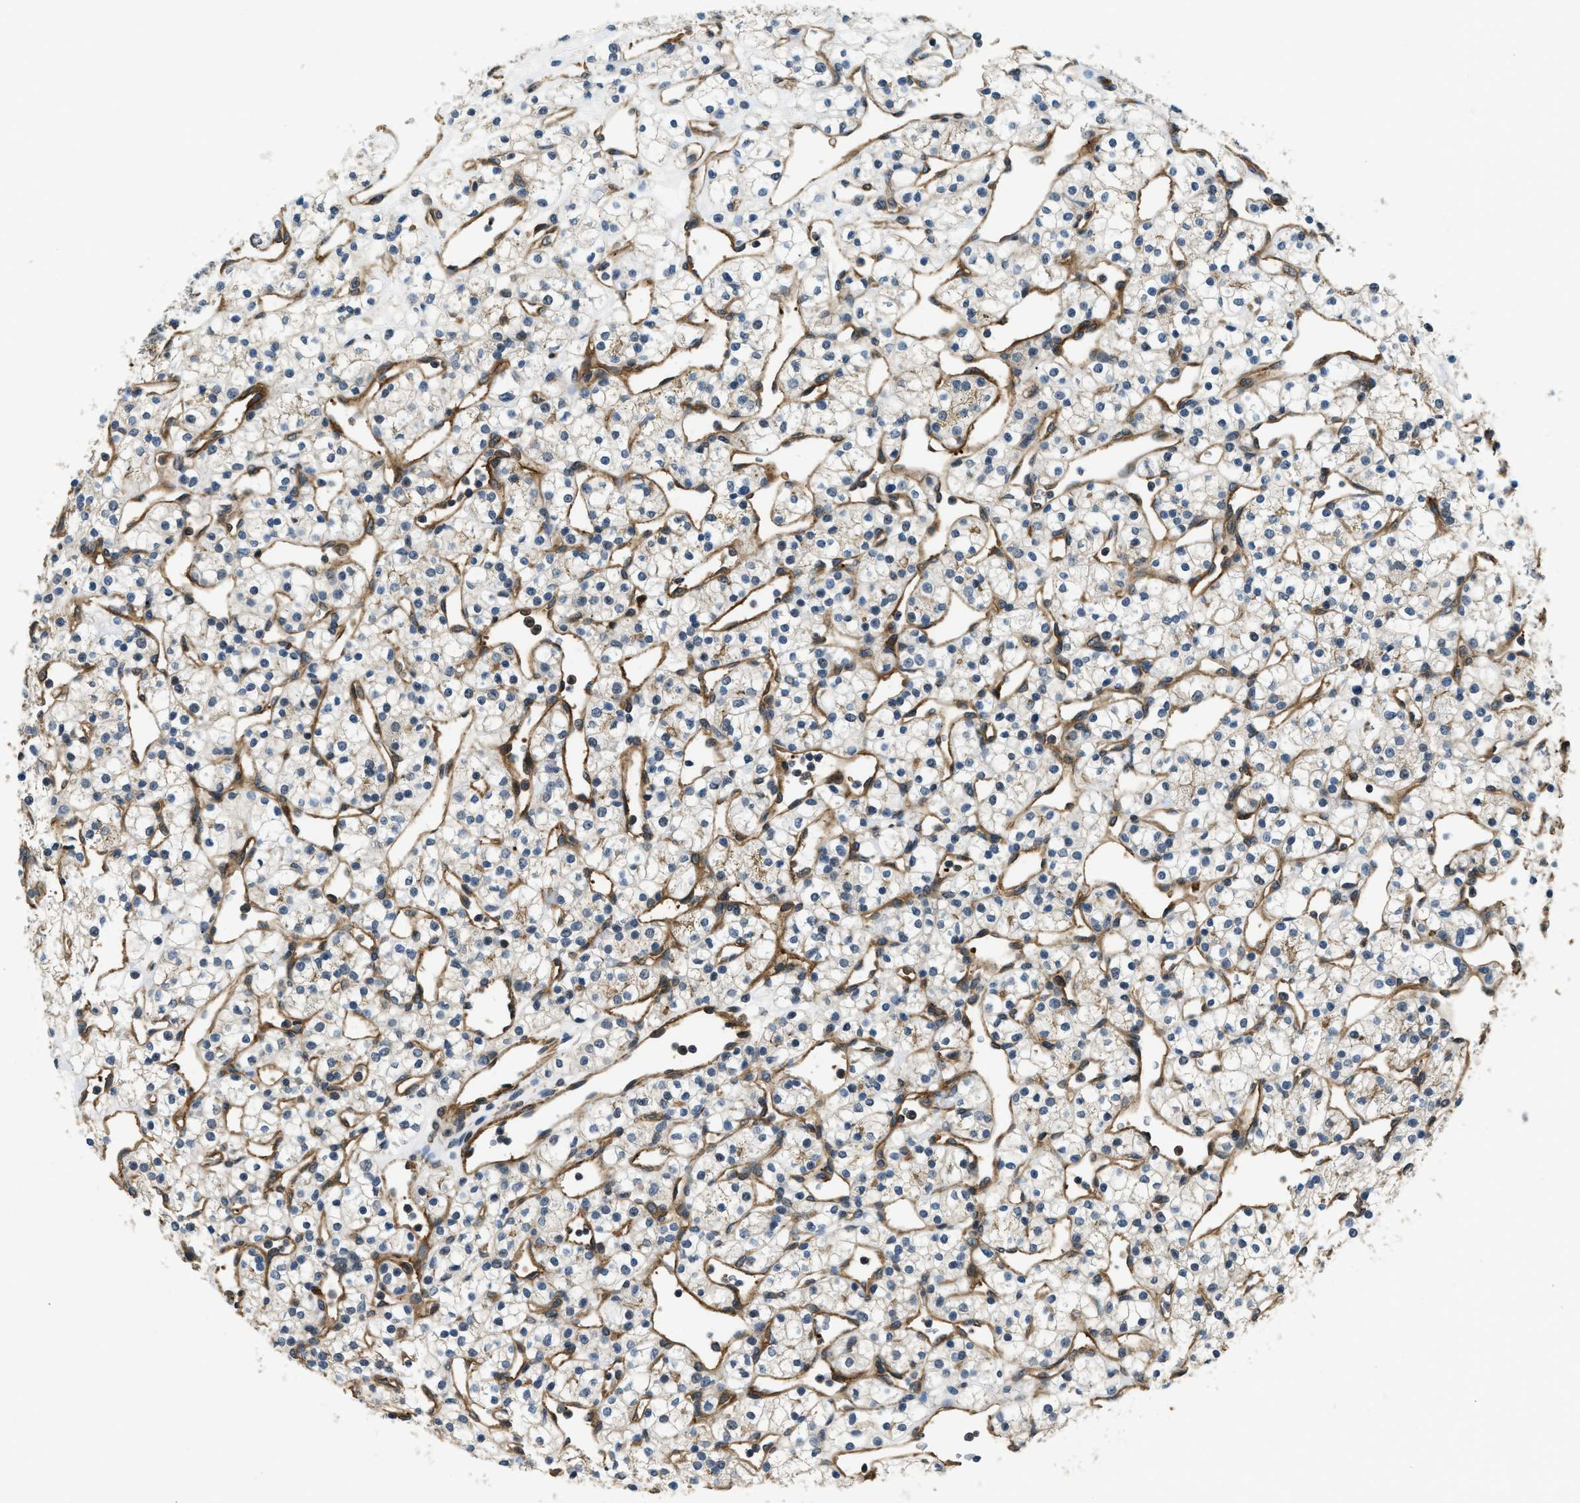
{"staining": {"intensity": "negative", "quantity": "none", "location": "none"}, "tissue": "renal cancer", "cell_type": "Tumor cells", "image_type": "cancer", "snomed": [{"axis": "morphology", "description": "Adenocarcinoma, NOS"}, {"axis": "topography", "description": "Kidney"}], "caption": "Renal cancer (adenocarcinoma) was stained to show a protein in brown. There is no significant positivity in tumor cells. (DAB immunohistochemistry (IHC) with hematoxylin counter stain).", "gene": "CGN", "patient": {"sex": "female", "age": 60}}